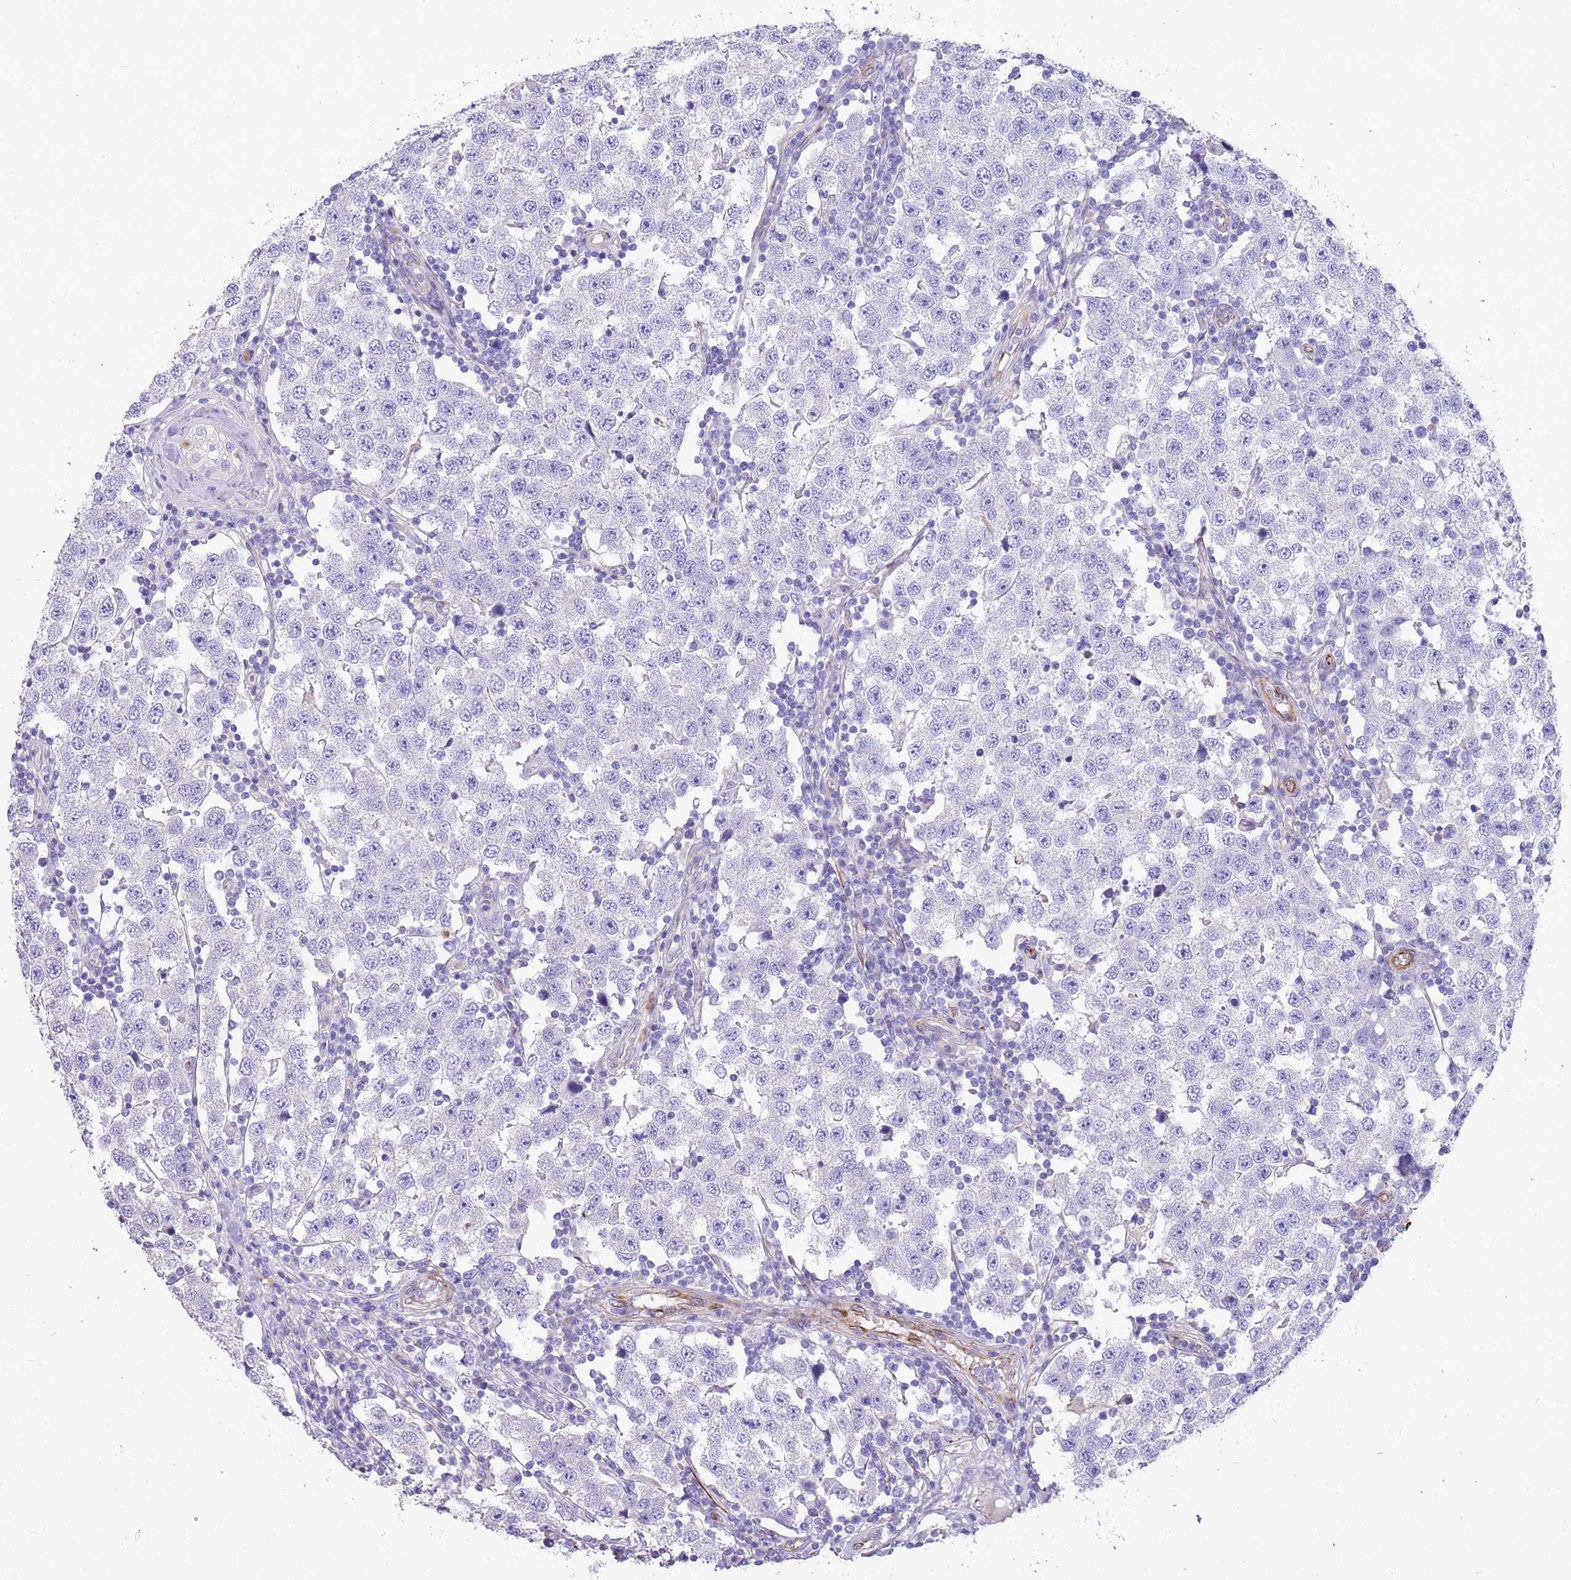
{"staining": {"intensity": "negative", "quantity": "none", "location": "none"}, "tissue": "testis cancer", "cell_type": "Tumor cells", "image_type": "cancer", "snomed": [{"axis": "morphology", "description": "Seminoma, NOS"}, {"axis": "topography", "description": "Testis"}], "caption": "This is an immunohistochemistry (IHC) micrograph of human testis cancer (seminoma). There is no staining in tumor cells.", "gene": "ZDHHC1", "patient": {"sex": "male", "age": 34}}